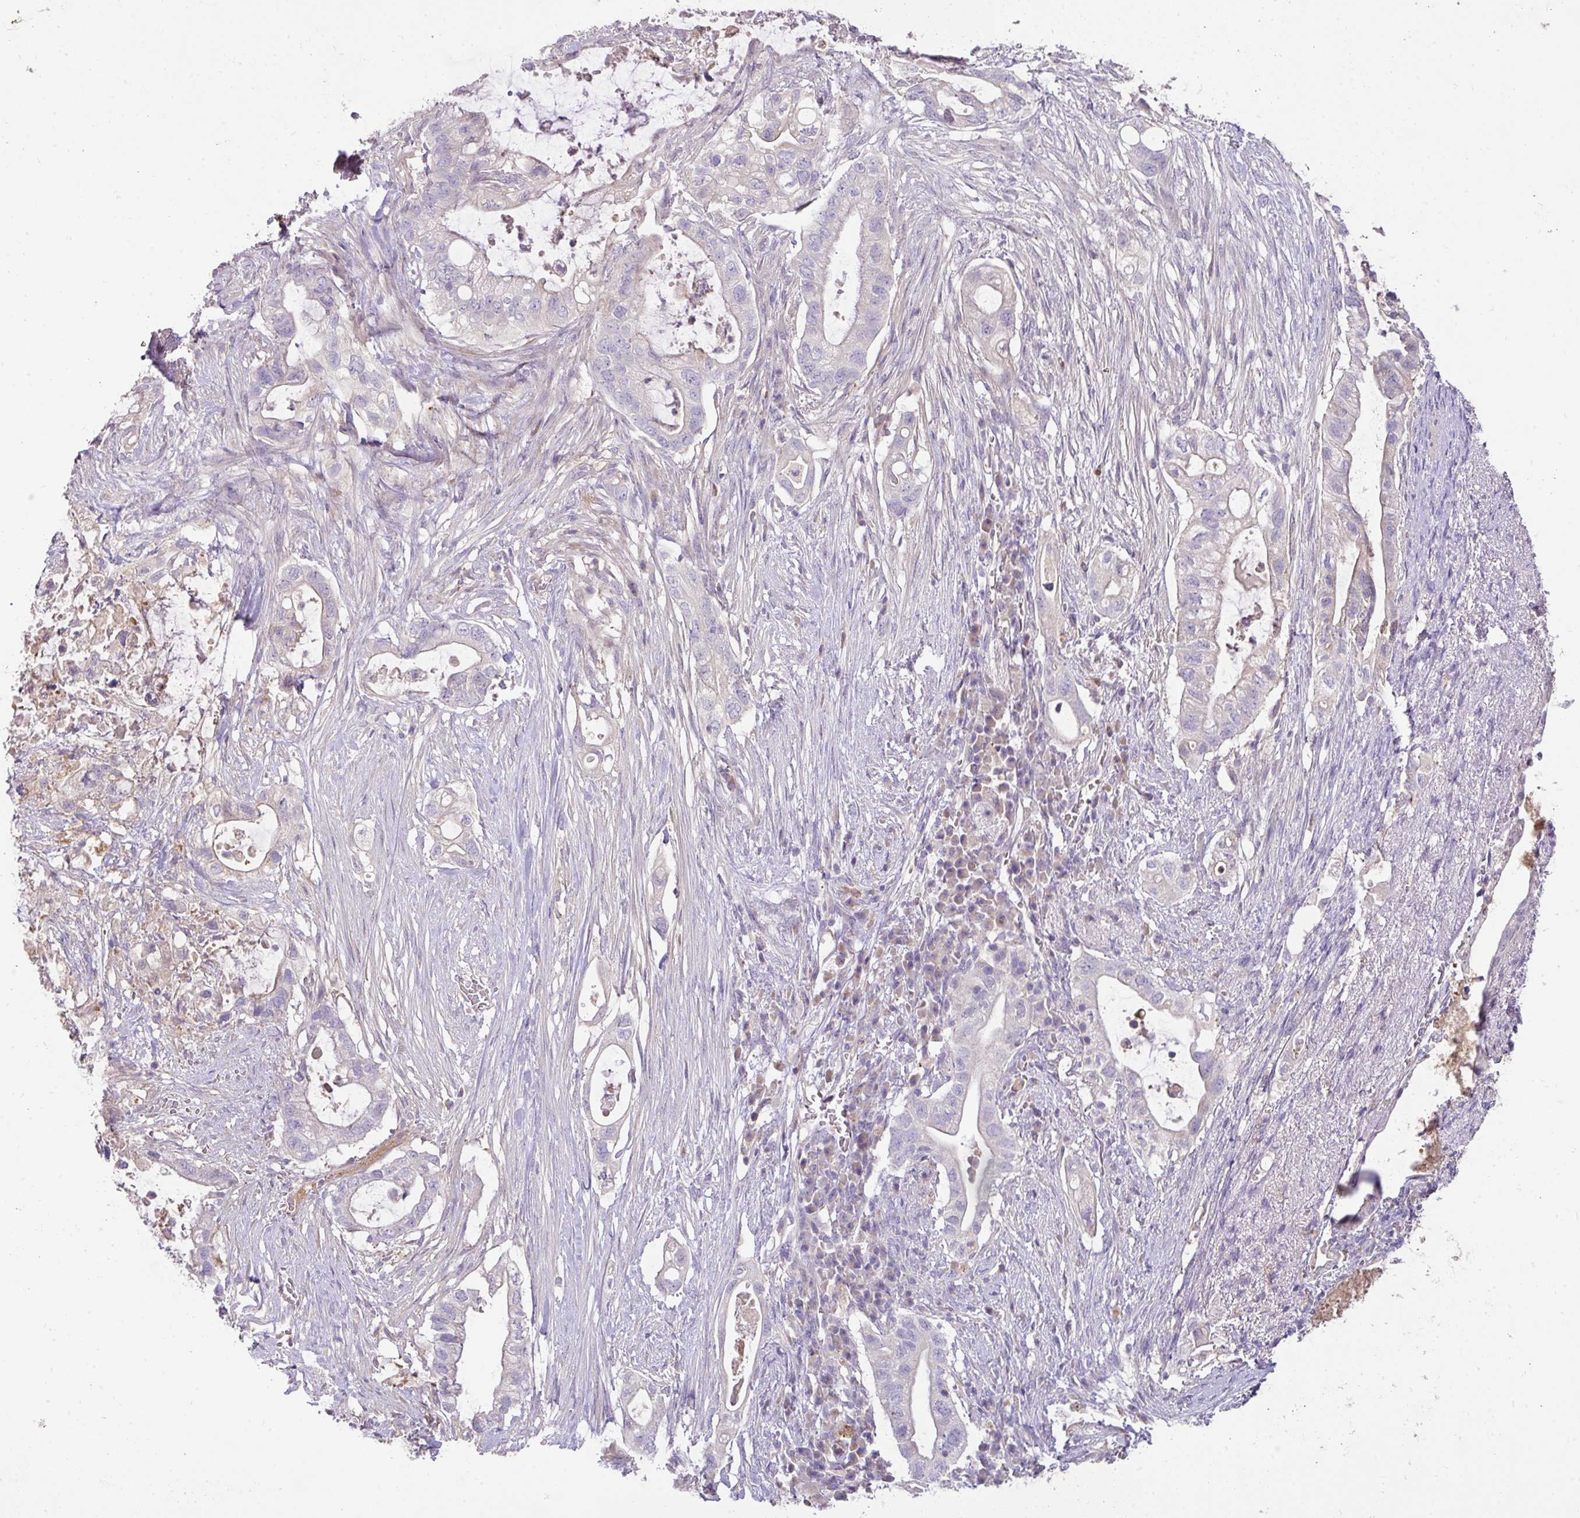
{"staining": {"intensity": "negative", "quantity": "none", "location": "none"}, "tissue": "pancreatic cancer", "cell_type": "Tumor cells", "image_type": "cancer", "snomed": [{"axis": "morphology", "description": "Adenocarcinoma, NOS"}, {"axis": "topography", "description": "Pancreas"}], "caption": "IHC of human pancreatic adenocarcinoma demonstrates no positivity in tumor cells.", "gene": "HOXC13", "patient": {"sex": "female", "age": 72}}